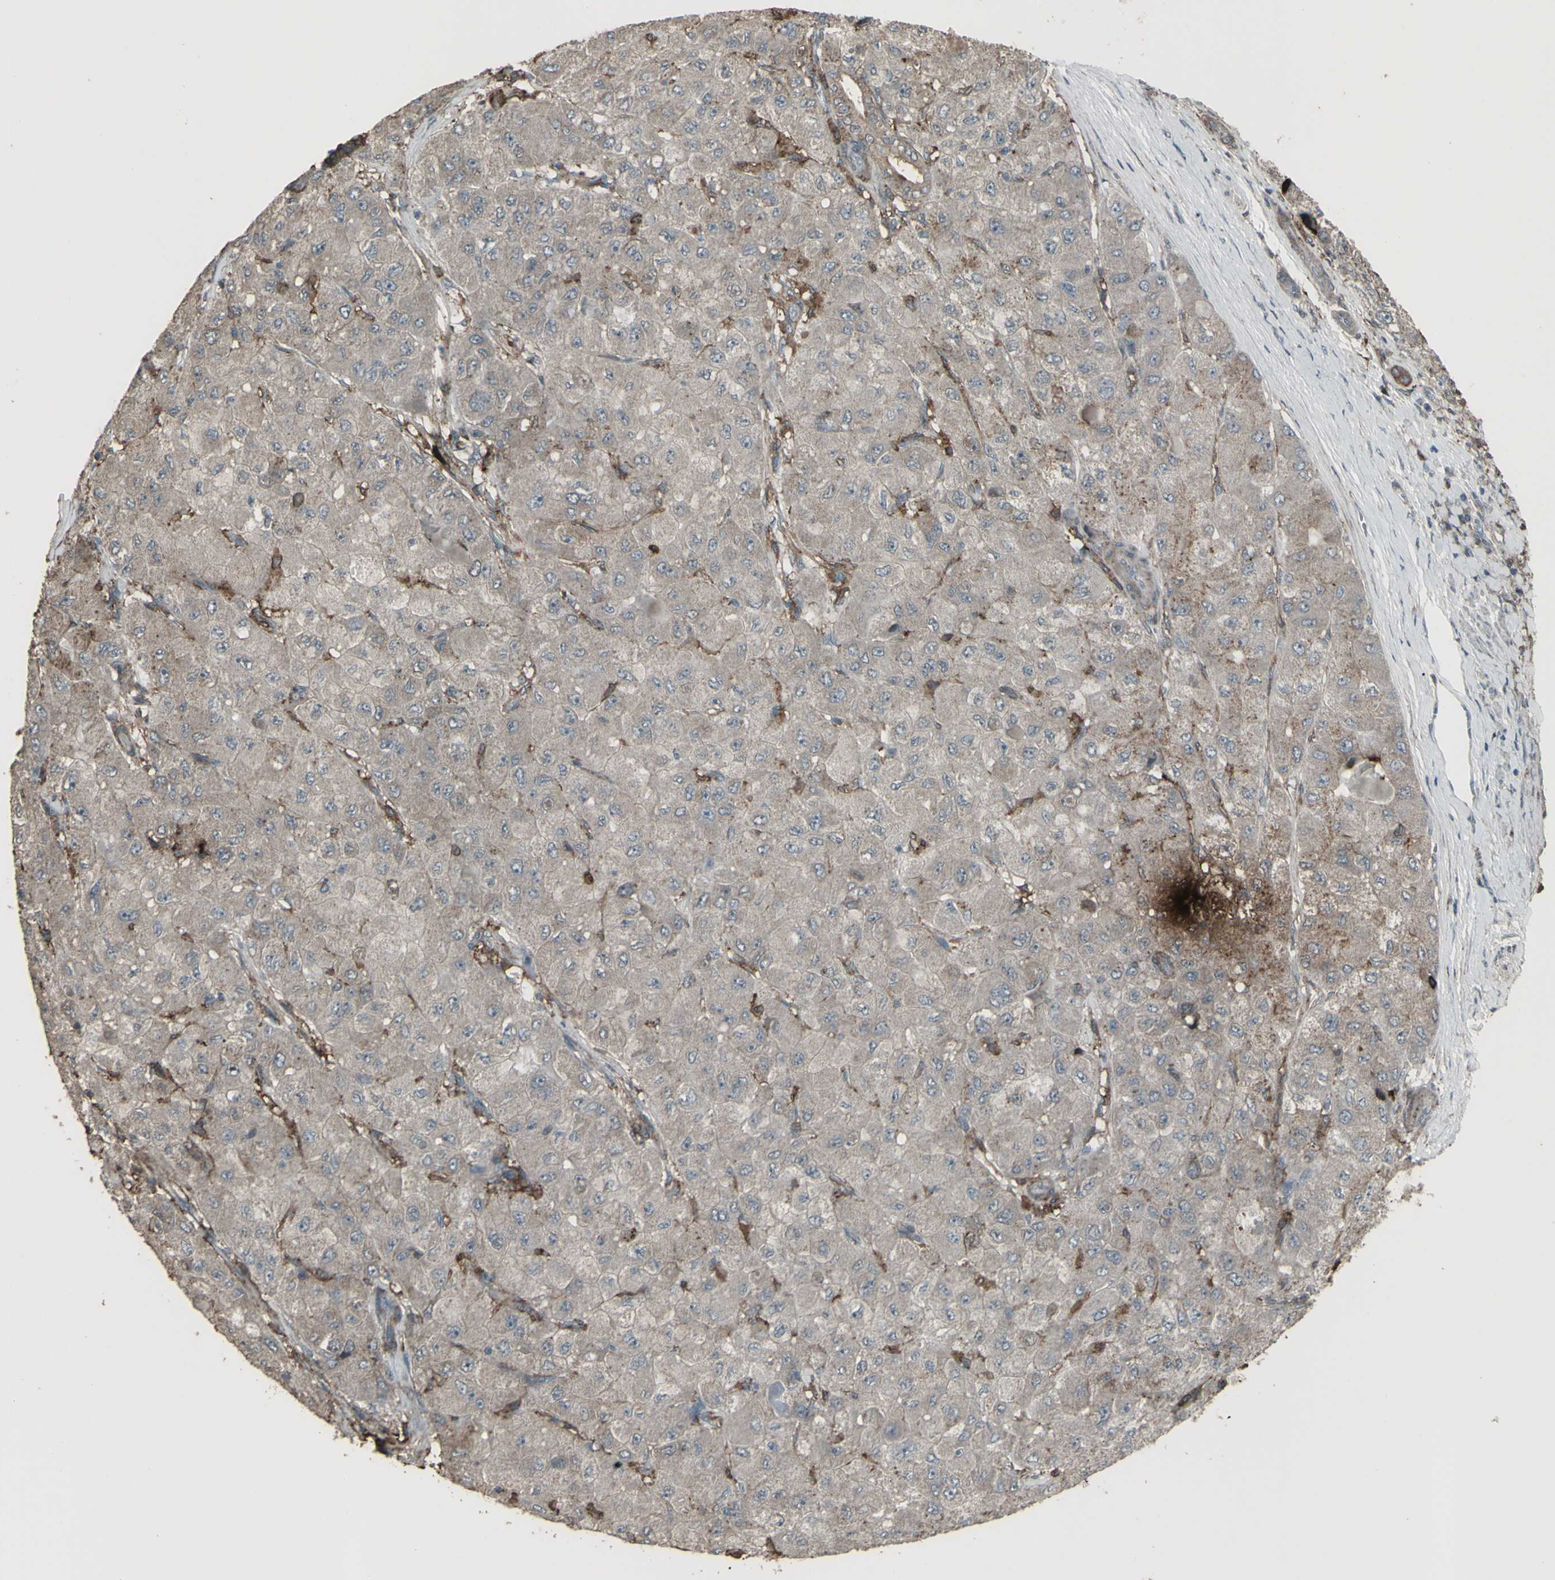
{"staining": {"intensity": "weak", "quantity": ">75%", "location": "cytoplasmic/membranous"}, "tissue": "liver cancer", "cell_type": "Tumor cells", "image_type": "cancer", "snomed": [{"axis": "morphology", "description": "Carcinoma, Hepatocellular, NOS"}, {"axis": "topography", "description": "Liver"}], "caption": "Liver hepatocellular carcinoma stained with DAB IHC reveals low levels of weak cytoplasmic/membranous staining in approximately >75% of tumor cells.", "gene": "SMO", "patient": {"sex": "male", "age": 80}}